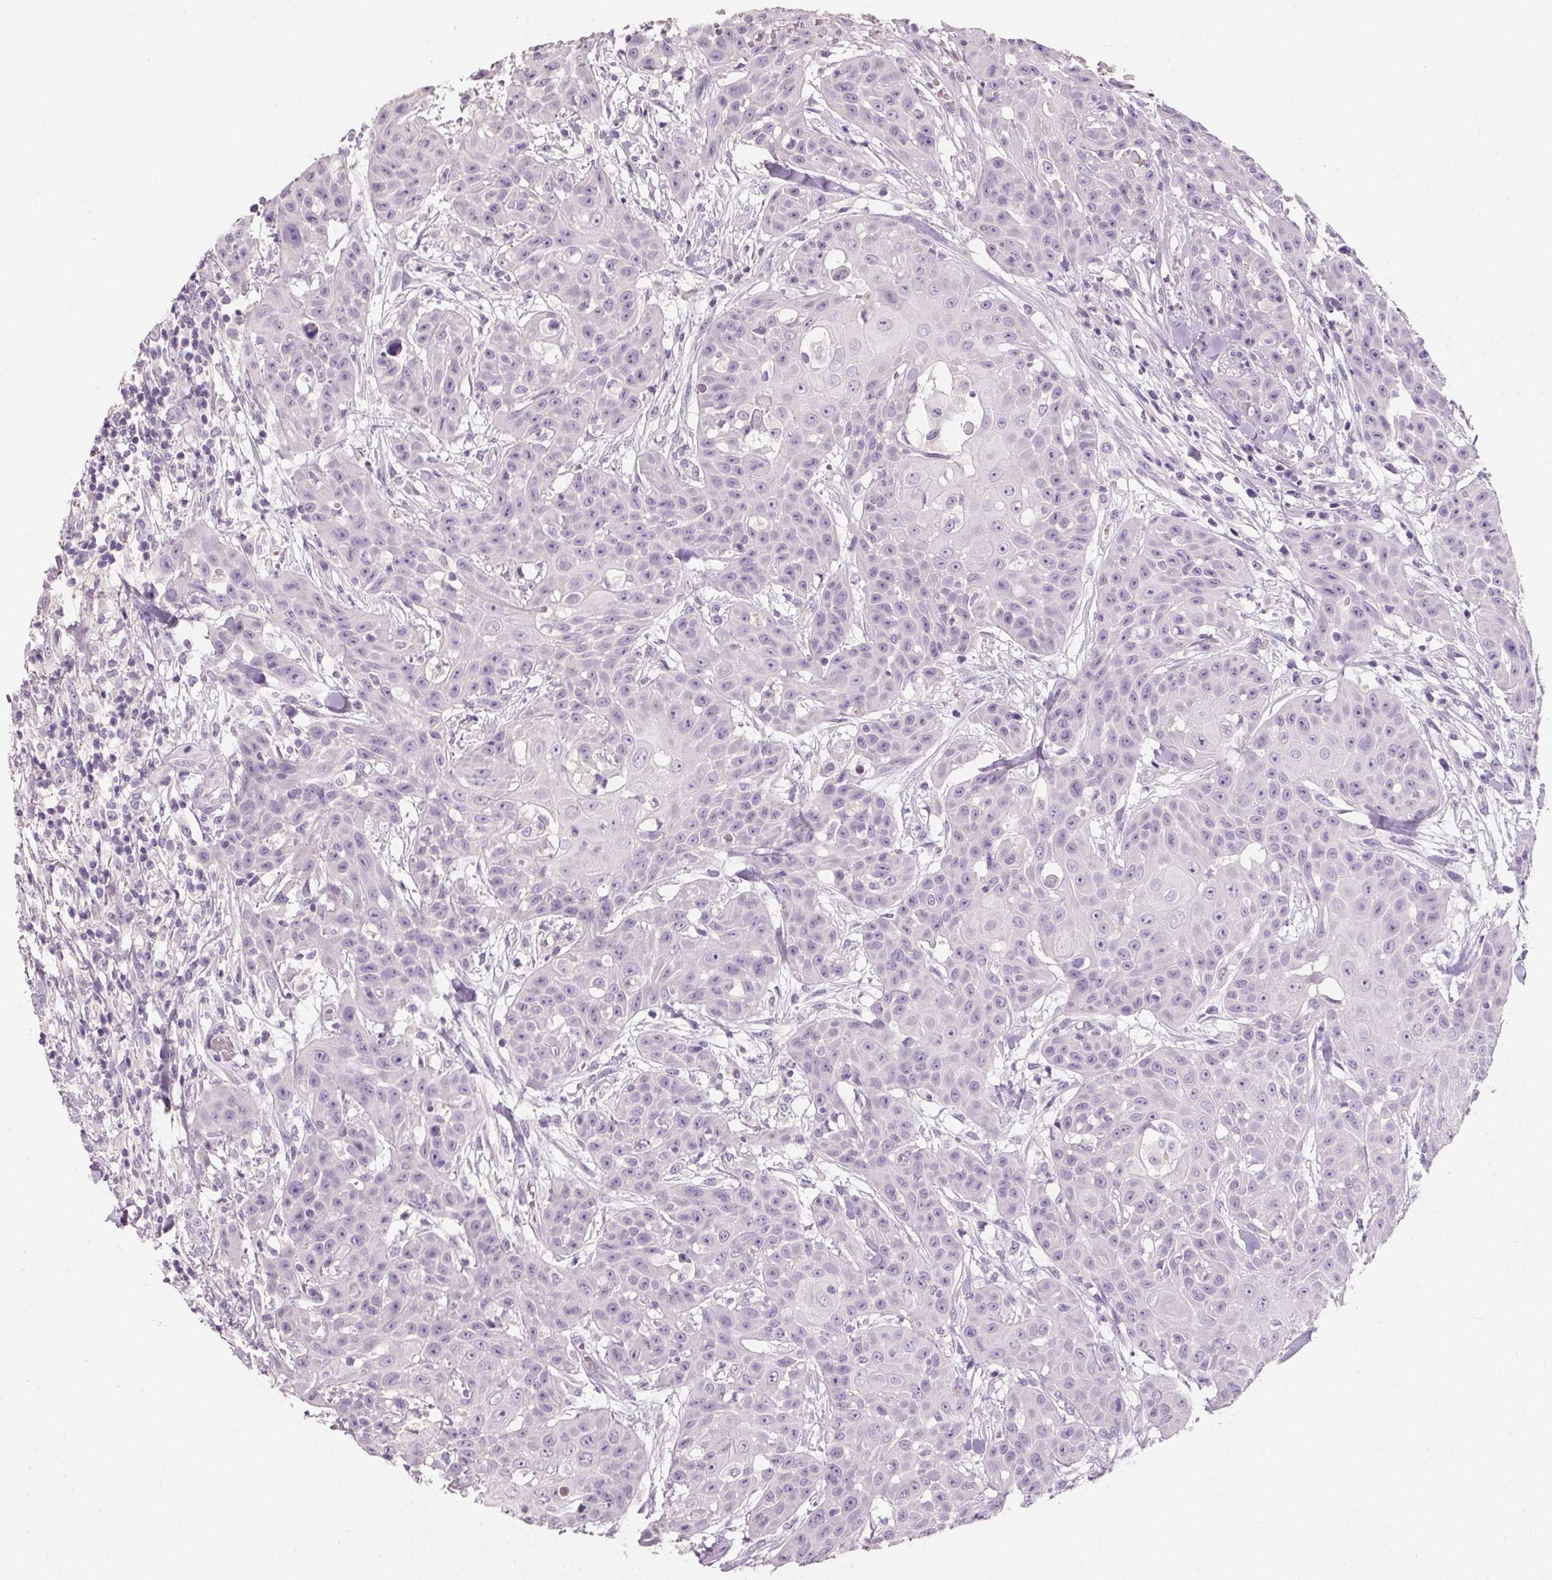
{"staining": {"intensity": "negative", "quantity": "none", "location": "none"}, "tissue": "head and neck cancer", "cell_type": "Tumor cells", "image_type": "cancer", "snomed": [{"axis": "morphology", "description": "Squamous cell carcinoma, NOS"}, {"axis": "topography", "description": "Oral tissue"}, {"axis": "topography", "description": "Head-Neck"}], "caption": "A histopathology image of human head and neck cancer is negative for staining in tumor cells.", "gene": "HSD17B1", "patient": {"sex": "female", "age": 55}}